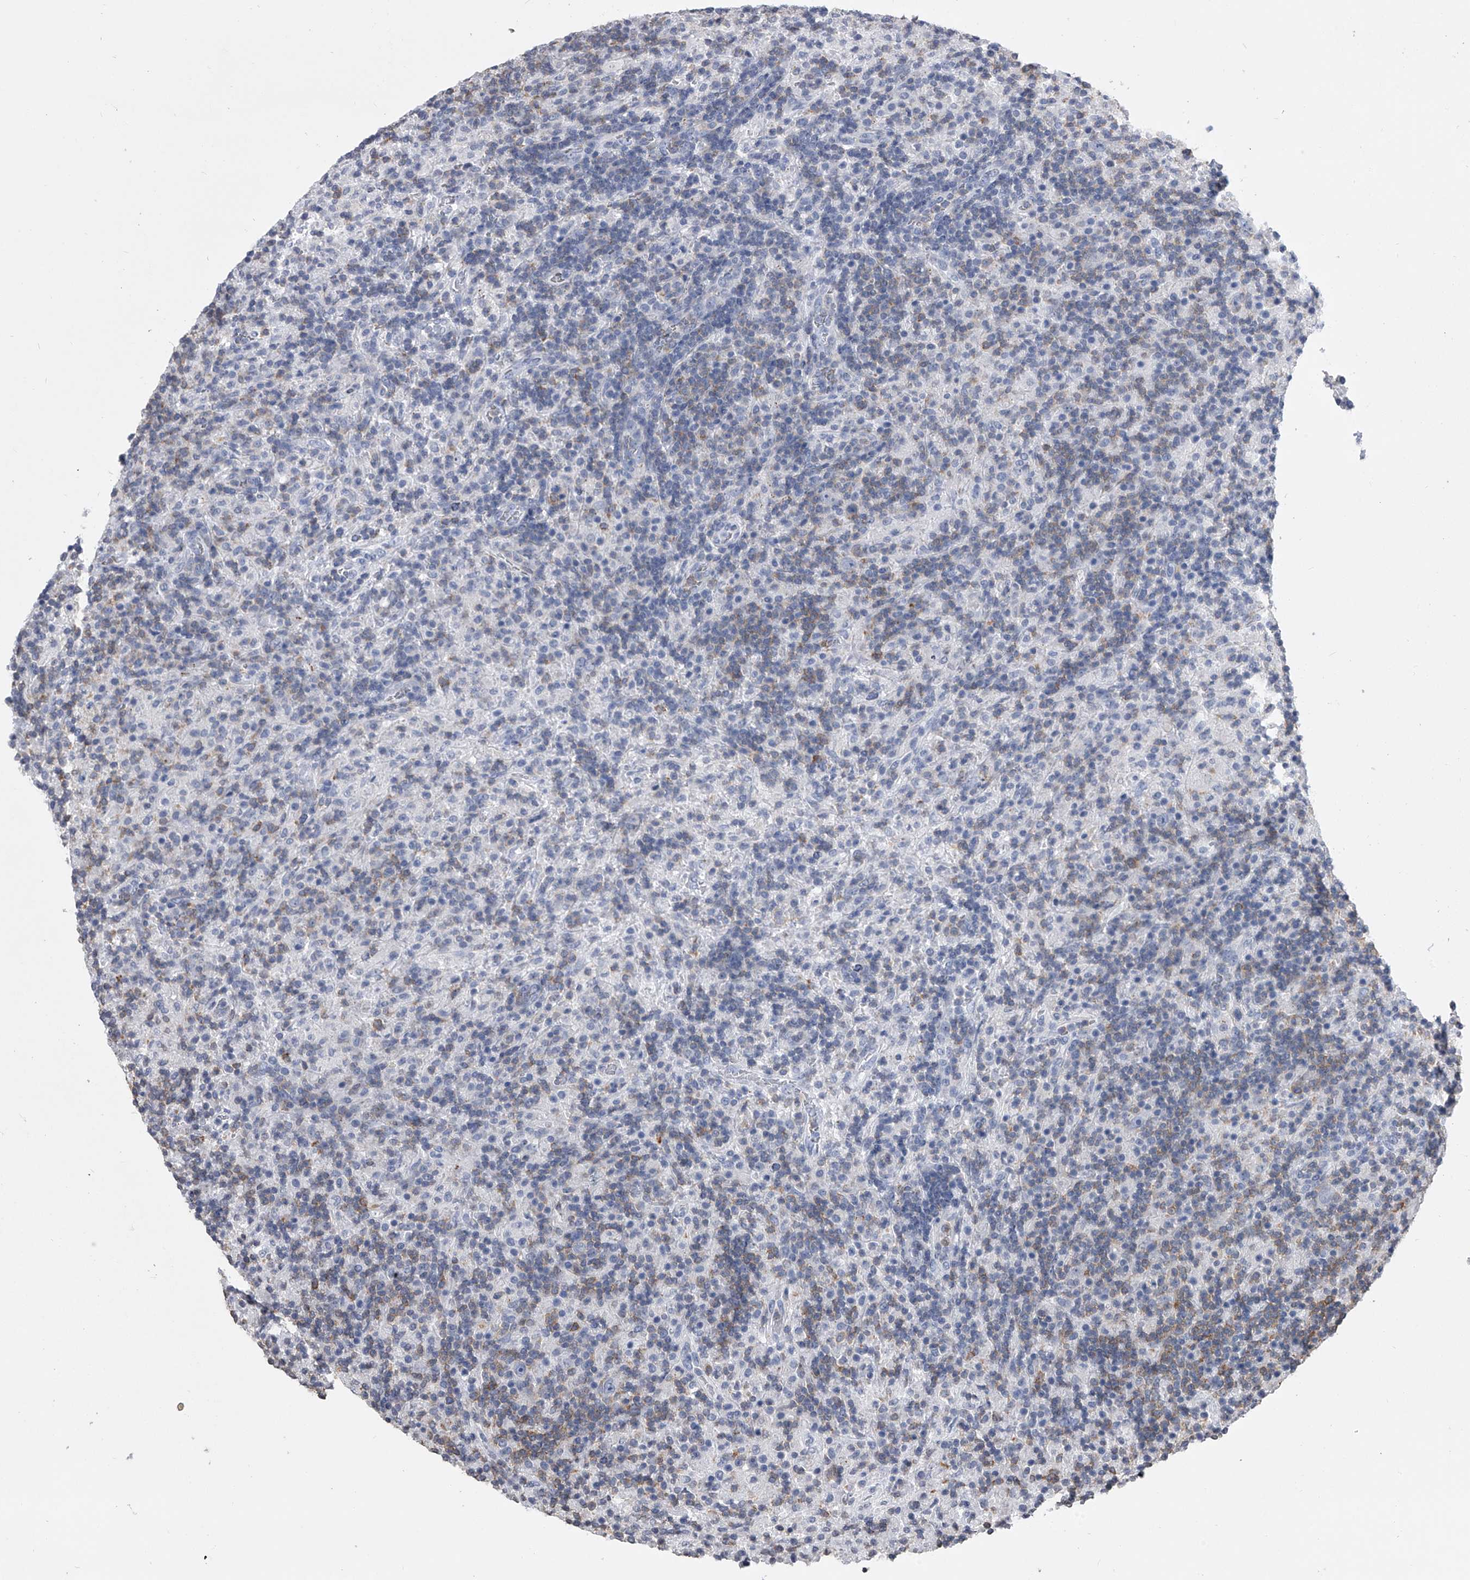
{"staining": {"intensity": "negative", "quantity": "none", "location": "none"}, "tissue": "lymphoma", "cell_type": "Tumor cells", "image_type": "cancer", "snomed": [{"axis": "morphology", "description": "Hodgkin's disease, NOS"}, {"axis": "topography", "description": "Lymph node"}], "caption": "The image exhibits no significant expression in tumor cells of lymphoma.", "gene": "TASP1", "patient": {"sex": "male", "age": 70}}